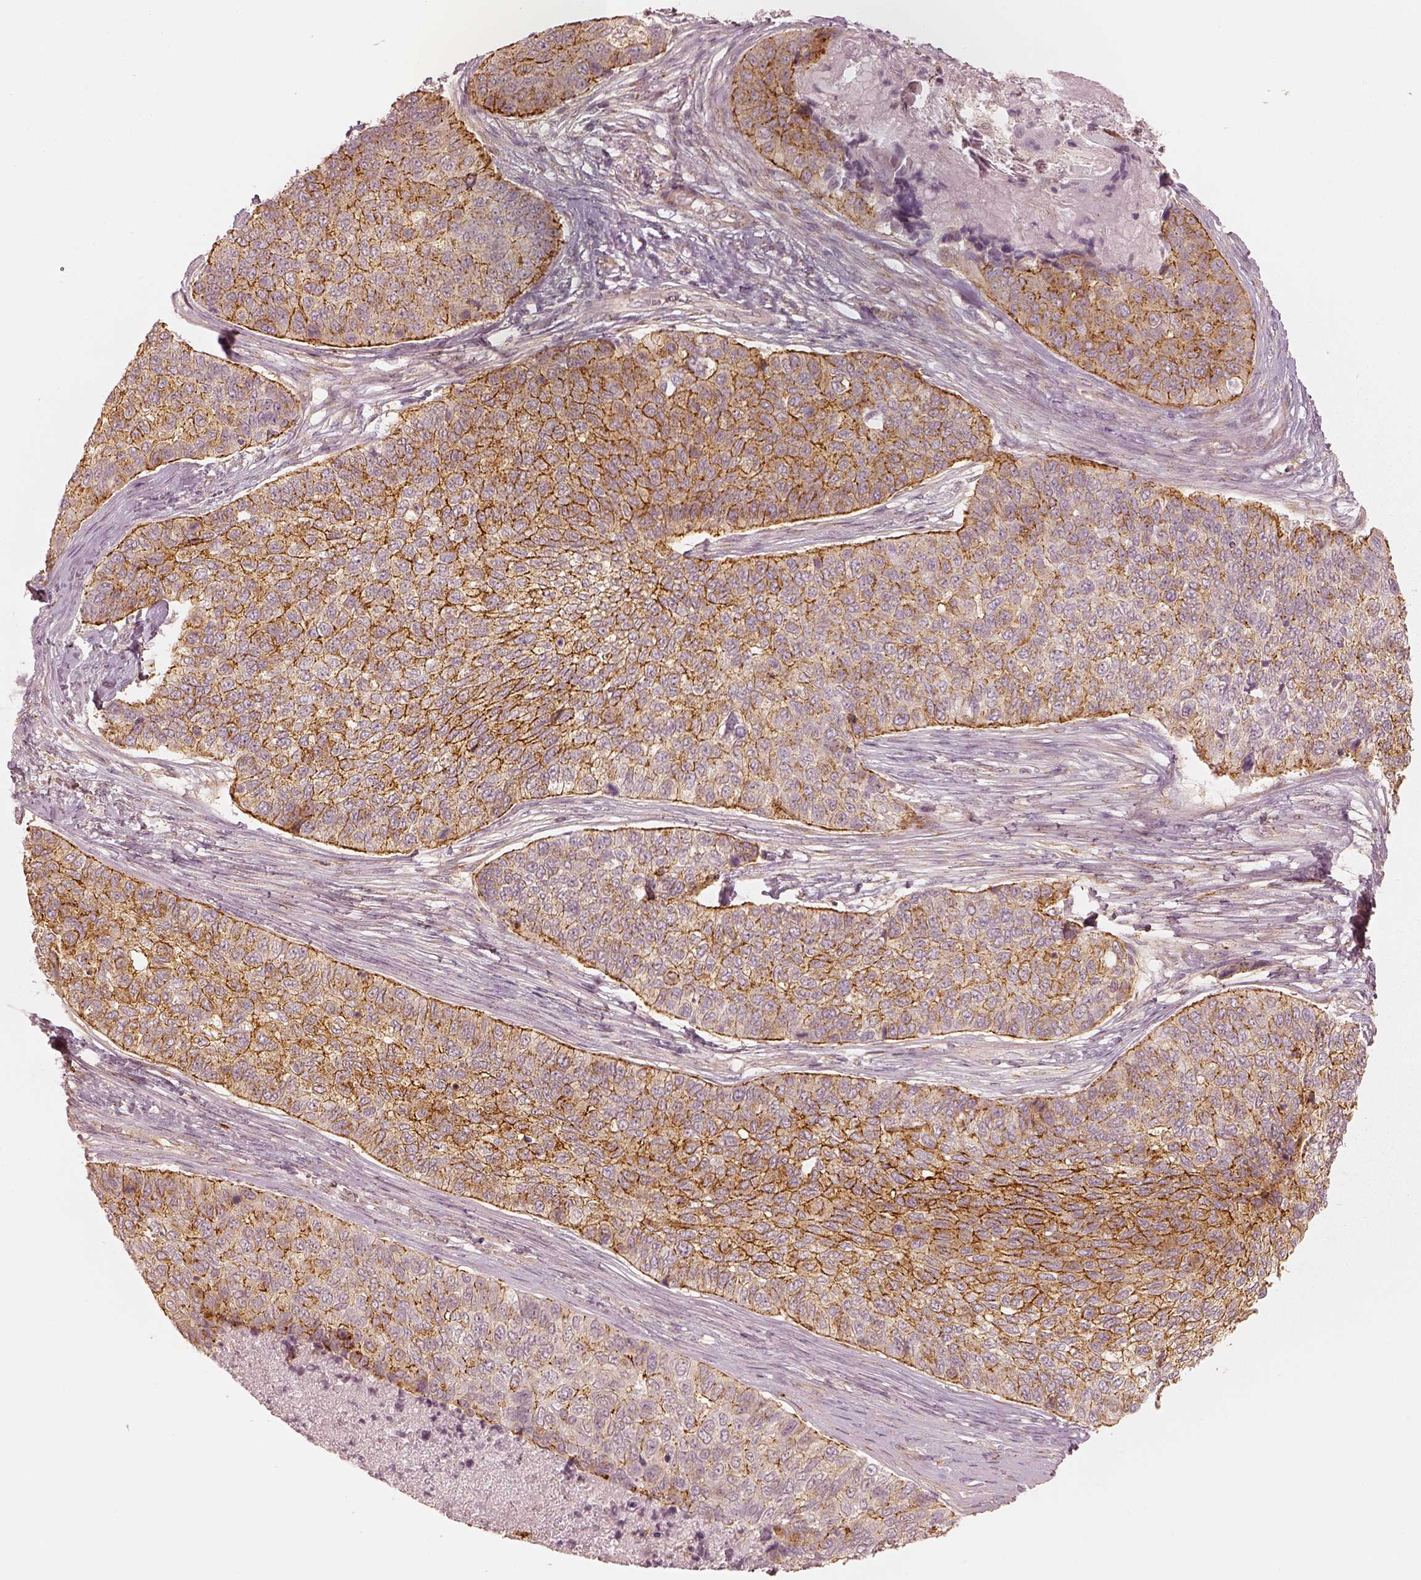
{"staining": {"intensity": "moderate", "quantity": "25%-75%", "location": "cytoplasmic/membranous"}, "tissue": "lung cancer", "cell_type": "Tumor cells", "image_type": "cancer", "snomed": [{"axis": "morphology", "description": "Squamous cell carcinoma, NOS"}, {"axis": "topography", "description": "Lung"}], "caption": "The photomicrograph exhibits staining of lung squamous cell carcinoma, revealing moderate cytoplasmic/membranous protein positivity (brown color) within tumor cells.", "gene": "GORASP2", "patient": {"sex": "male", "age": 69}}